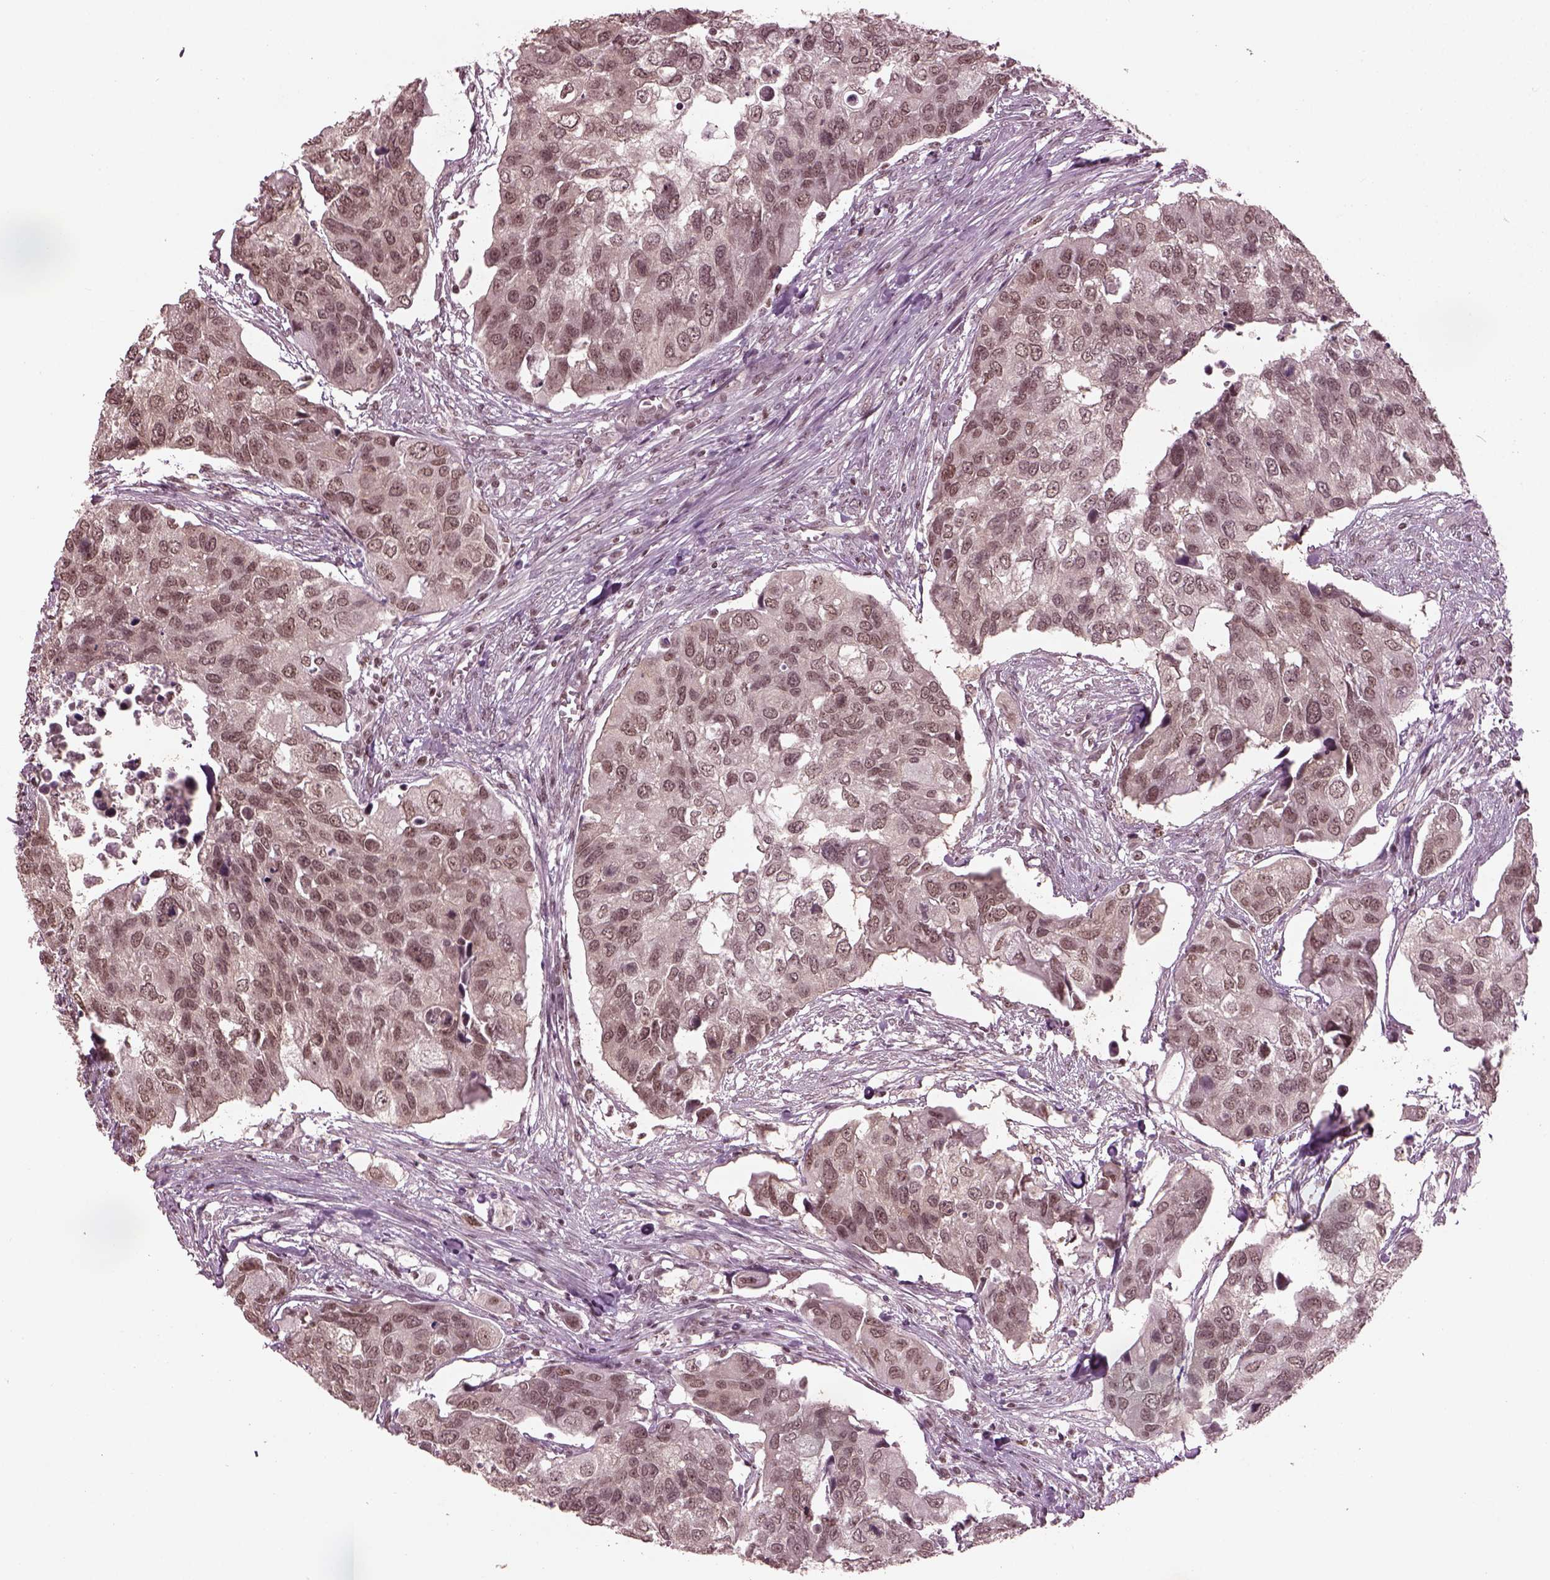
{"staining": {"intensity": "weak", "quantity": "25%-75%", "location": "nuclear"}, "tissue": "urothelial cancer", "cell_type": "Tumor cells", "image_type": "cancer", "snomed": [{"axis": "morphology", "description": "Urothelial carcinoma, High grade"}, {"axis": "topography", "description": "Urinary bladder"}], "caption": "A brown stain highlights weak nuclear positivity of a protein in human urothelial carcinoma (high-grade) tumor cells.", "gene": "RUVBL2", "patient": {"sex": "male", "age": 60}}